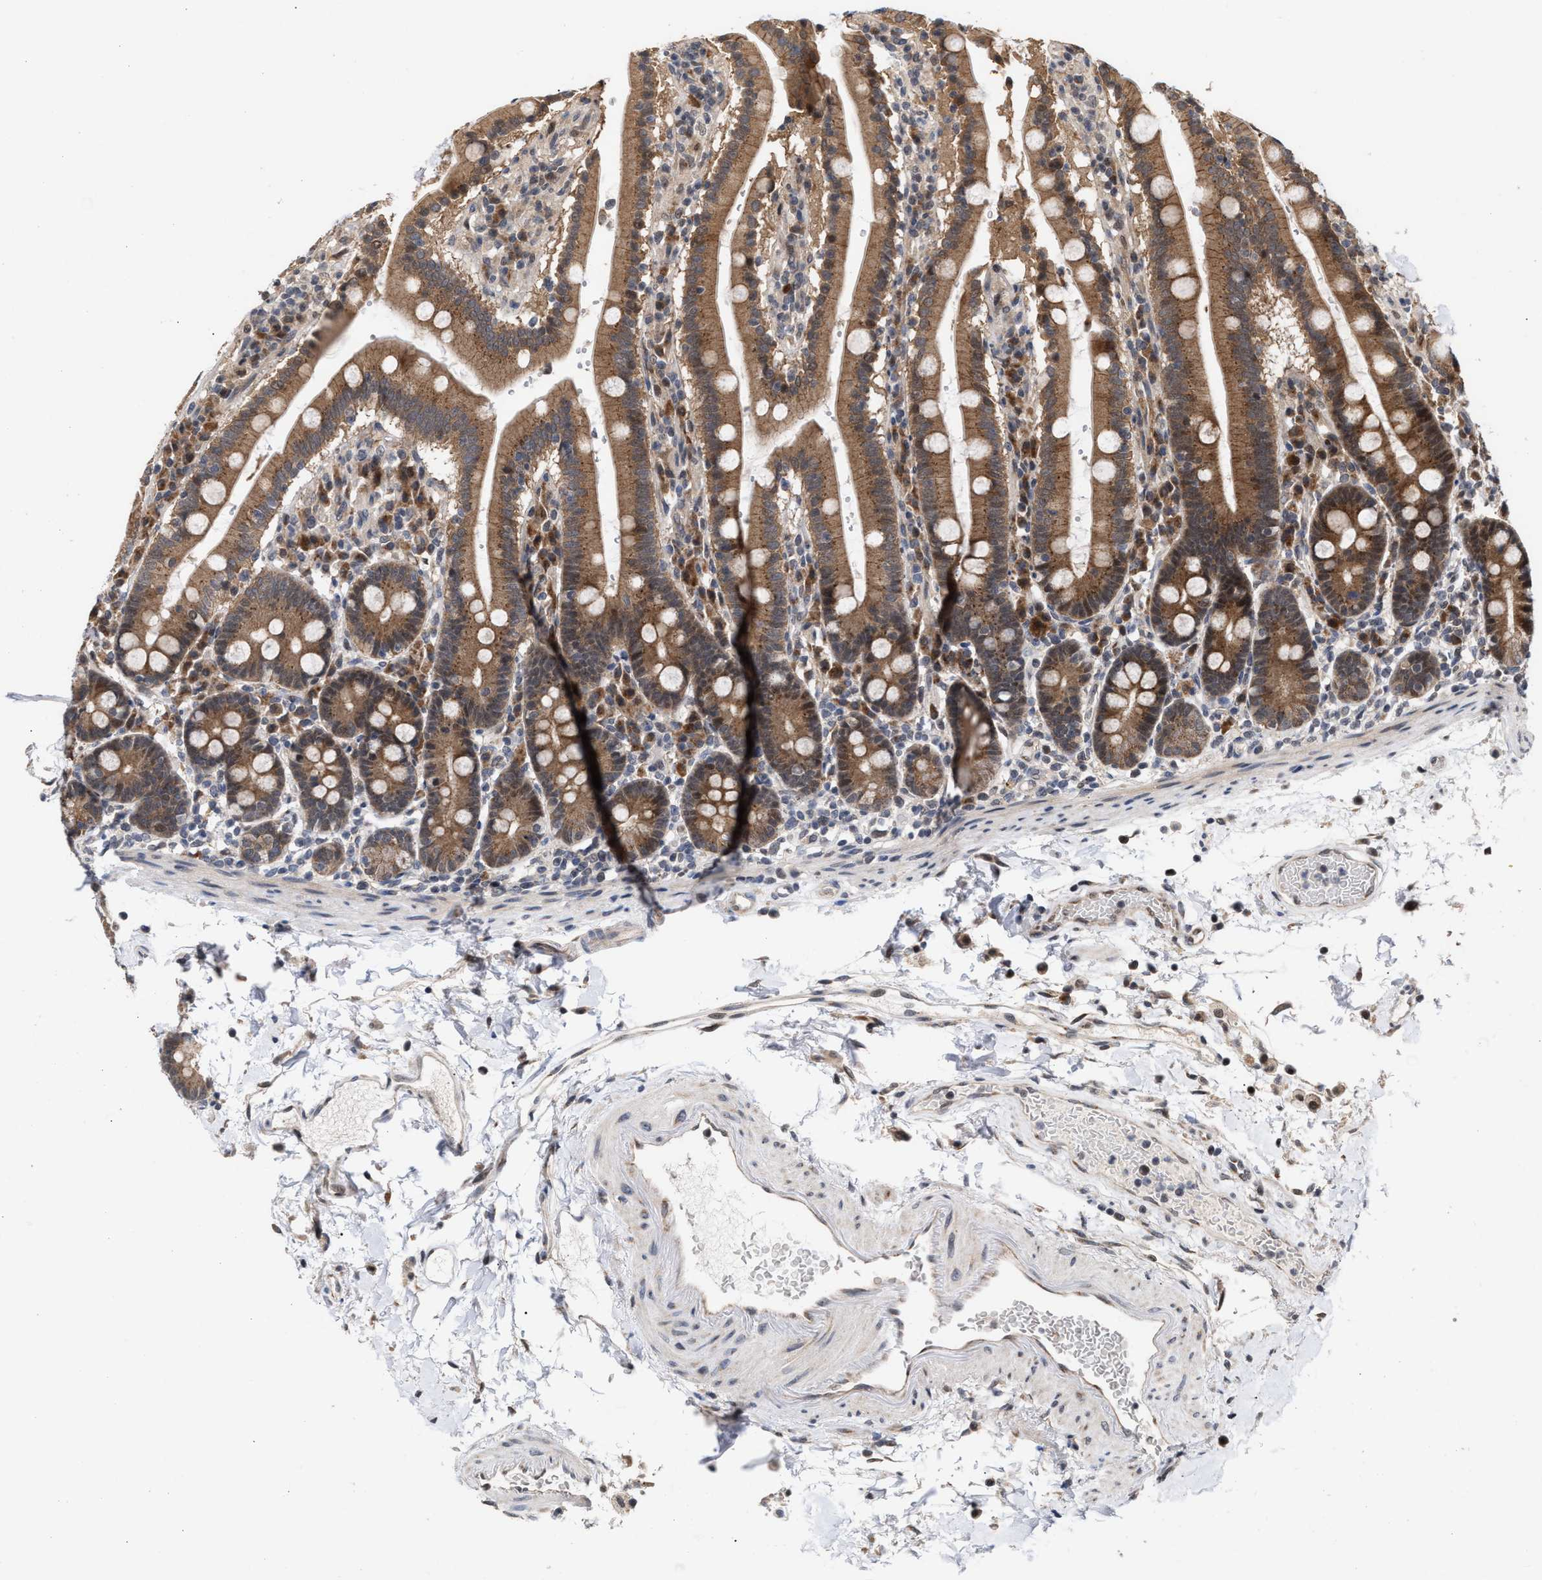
{"staining": {"intensity": "moderate", "quantity": ">75%", "location": "cytoplasmic/membranous"}, "tissue": "duodenum", "cell_type": "Glandular cells", "image_type": "normal", "snomed": [{"axis": "morphology", "description": "Normal tissue, NOS"}, {"axis": "topography", "description": "Small intestine, NOS"}], "caption": "Immunohistochemistry of unremarkable duodenum demonstrates medium levels of moderate cytoplasmic/membranous expression in about >75% of glandular cells.", "gene": "MKNK2", "patient": {"sex": "female", "age": 71}}